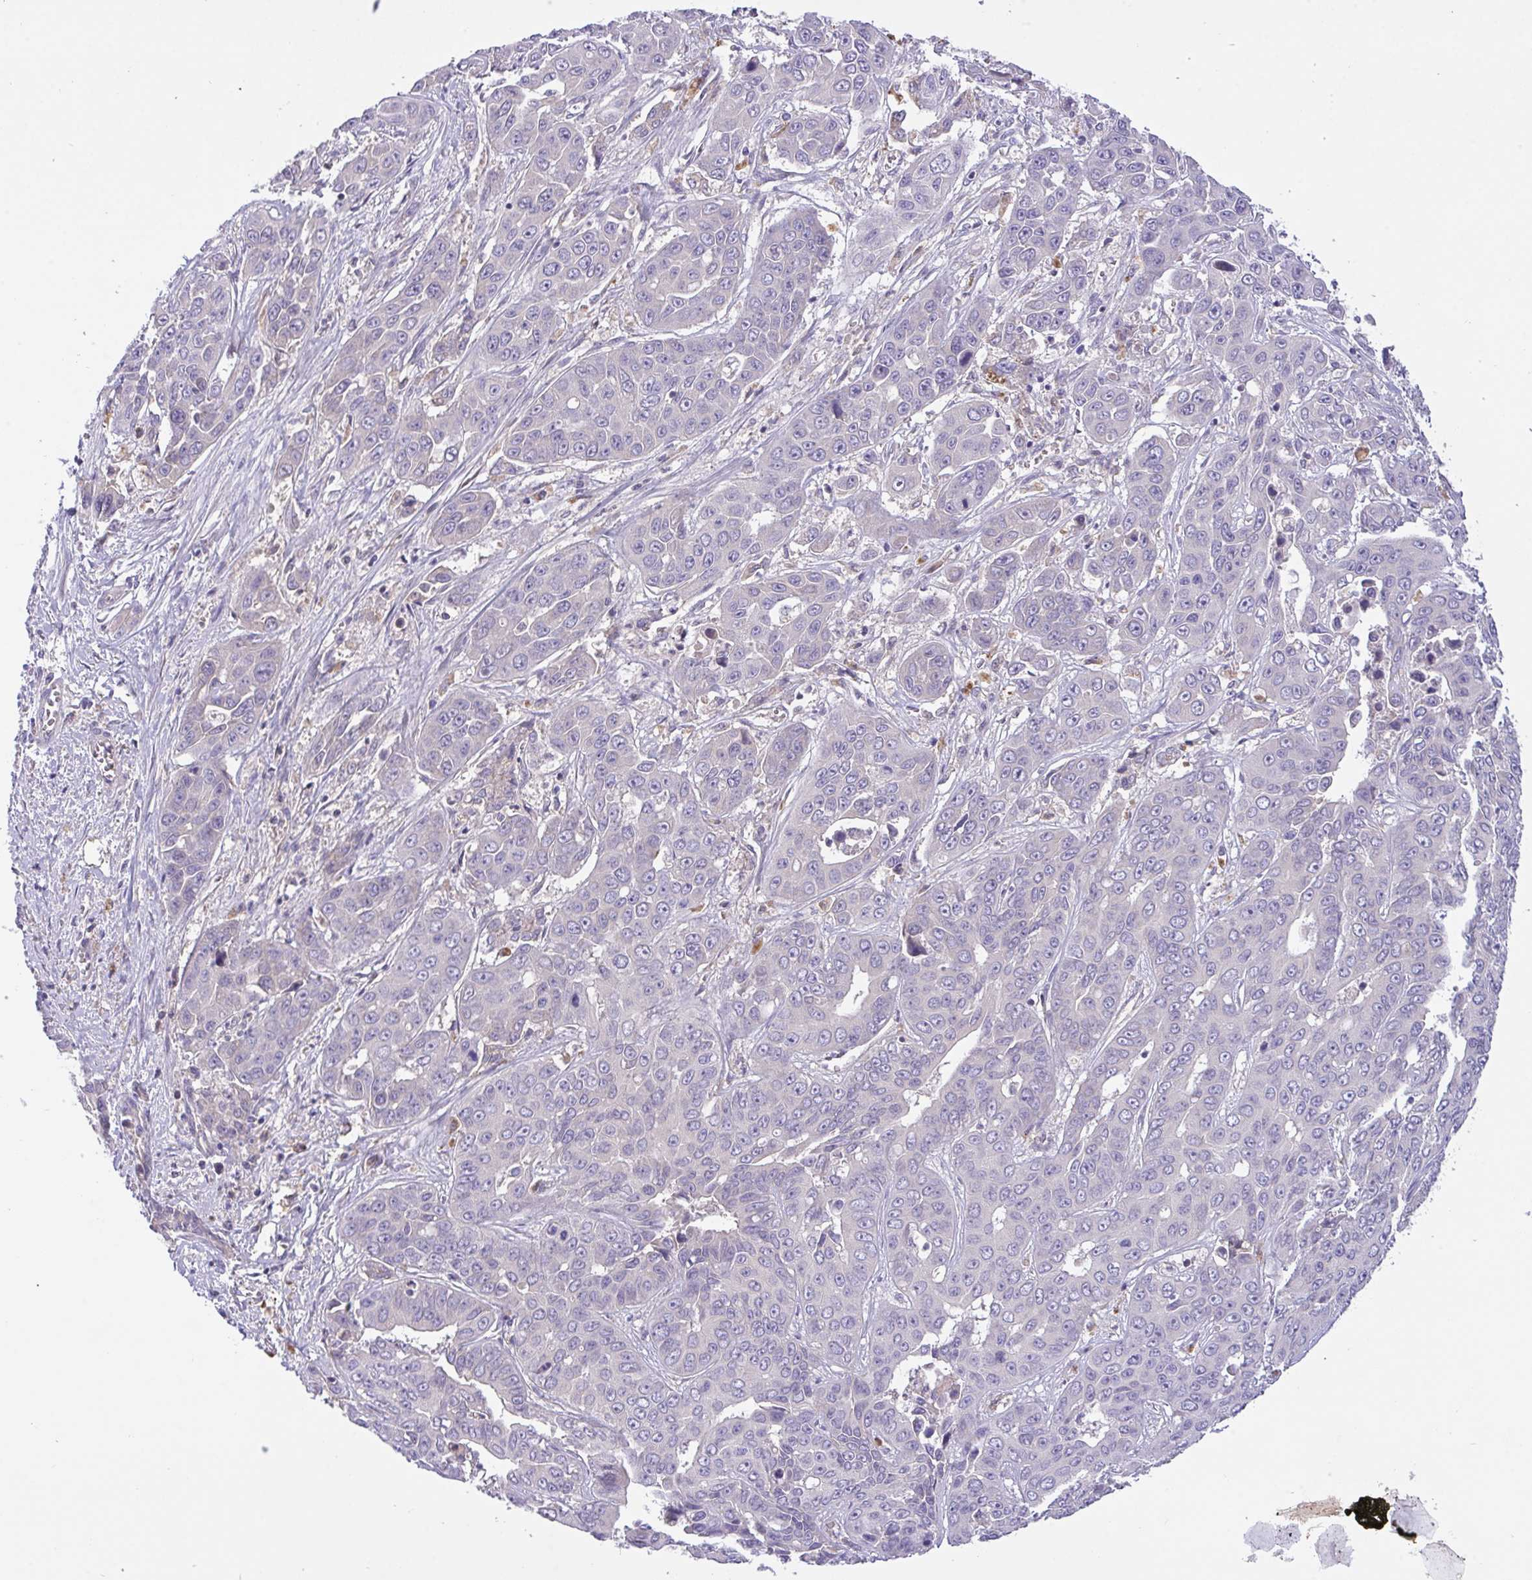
{"staining": {"intensity": "negative", "quantity": "none", "location": "none"}, "tissue": "liver cancer", "cell_type": "Tumor cells", "image_type": "cancer", "snomed": [{"axis": "morphology", "description": "Cholangiocarcinoma"}, {"axis": "topography", "description": "Liver"}], "caption": "This is a image of immunohistochemistry (IHC) staining of liver cholangiocarcinoma, which shows no expression in tumor cells.", "gene": "ZNF581", "patient": {"sex": "female", "age": 52}}